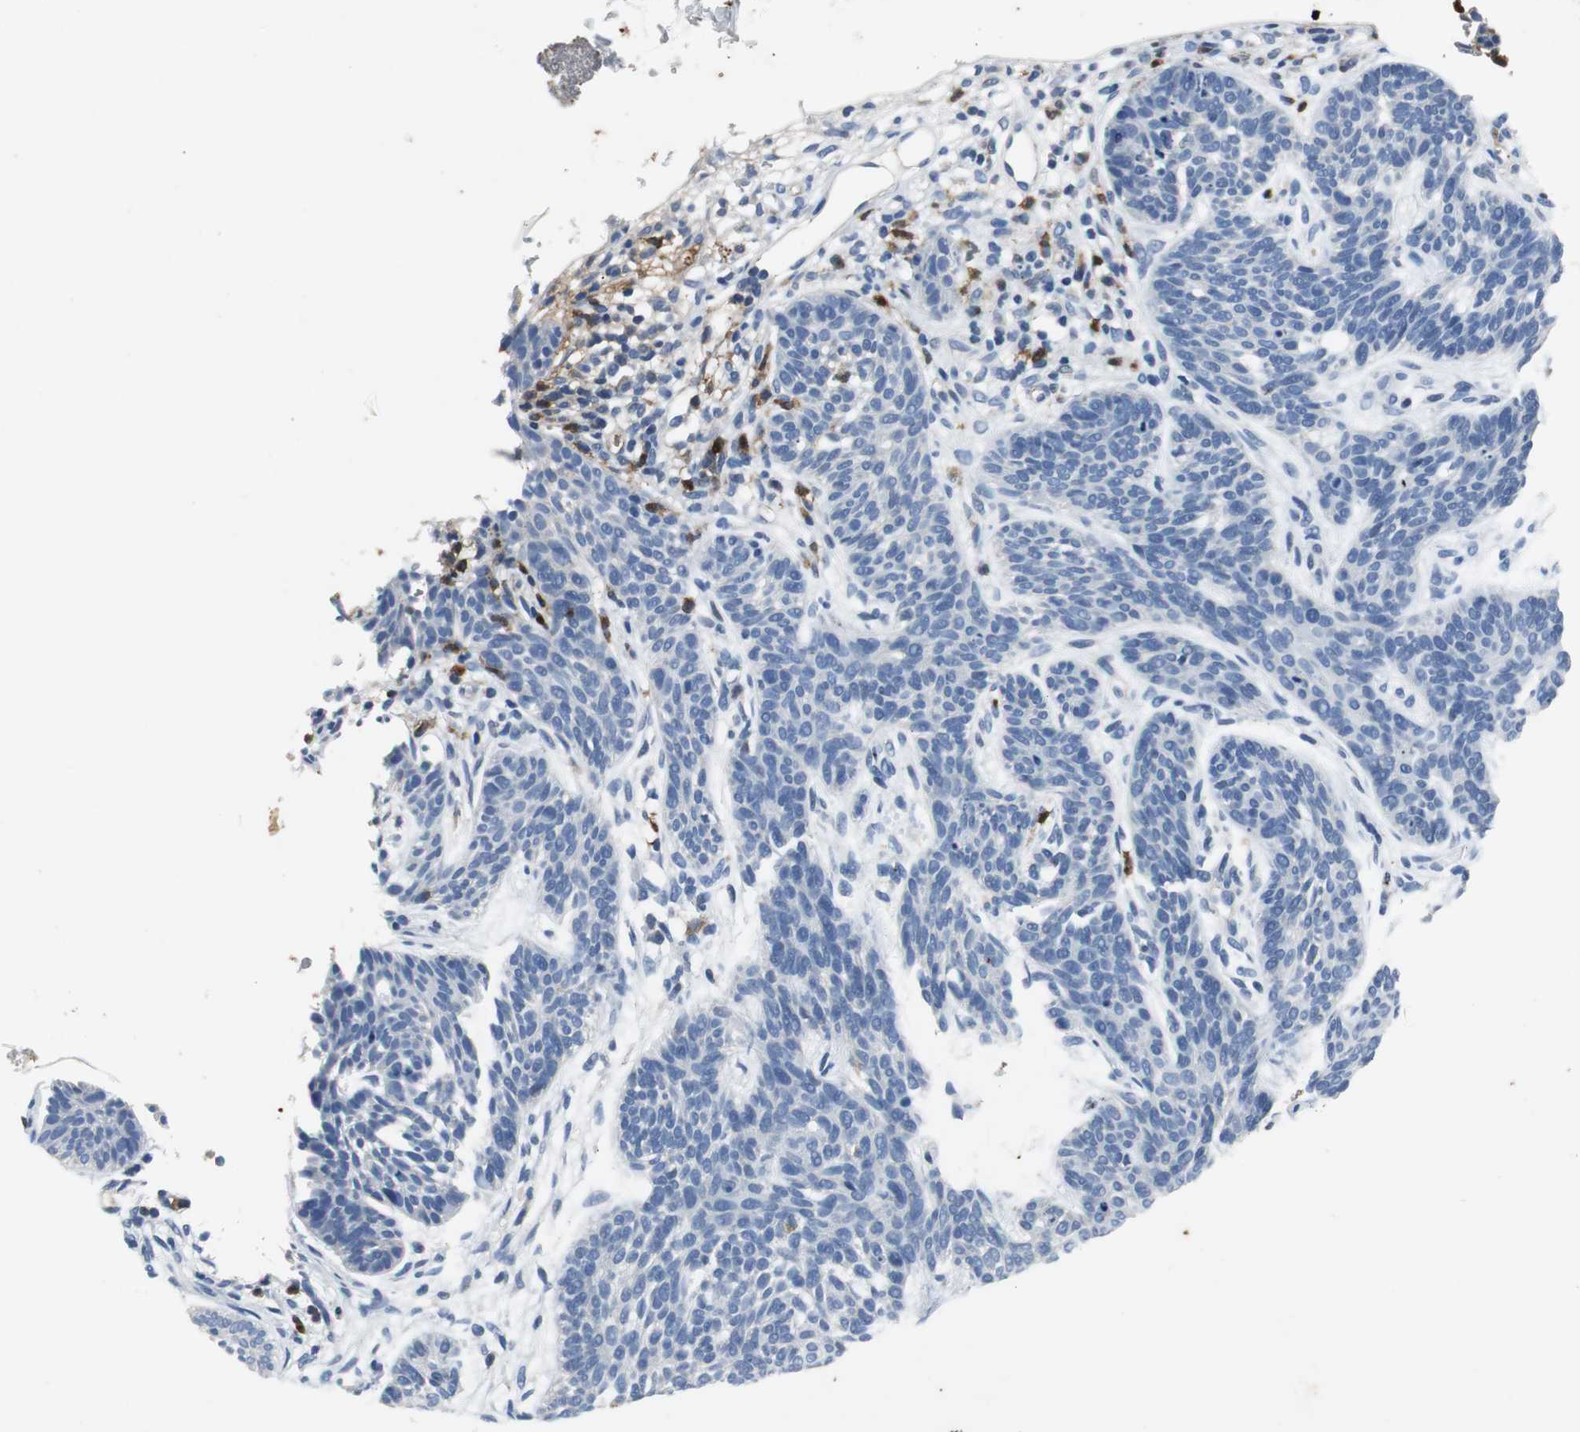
{"staining": {"intensity": "negative", "quantity": "none", "location": "none"}, "tissue": "skin cancer", "cell_type": "Tumor cells", "image_type": "cancer", "snomed": [{"axis": "morphology", "description": "Normal tissue, NOS"}, {"axis": "morphology", "description": "Basal cell carcinoma"}, {"axis": "topography", "description": "Skin"}], "caption": "A photomicrograph of skin cancer stained for a protein reveals no brown staining in tumor cells. (DAB immunohistochemistry, high magnification).", "gene": "ORM1", "patient": {"sex": "female", "age": 69}}